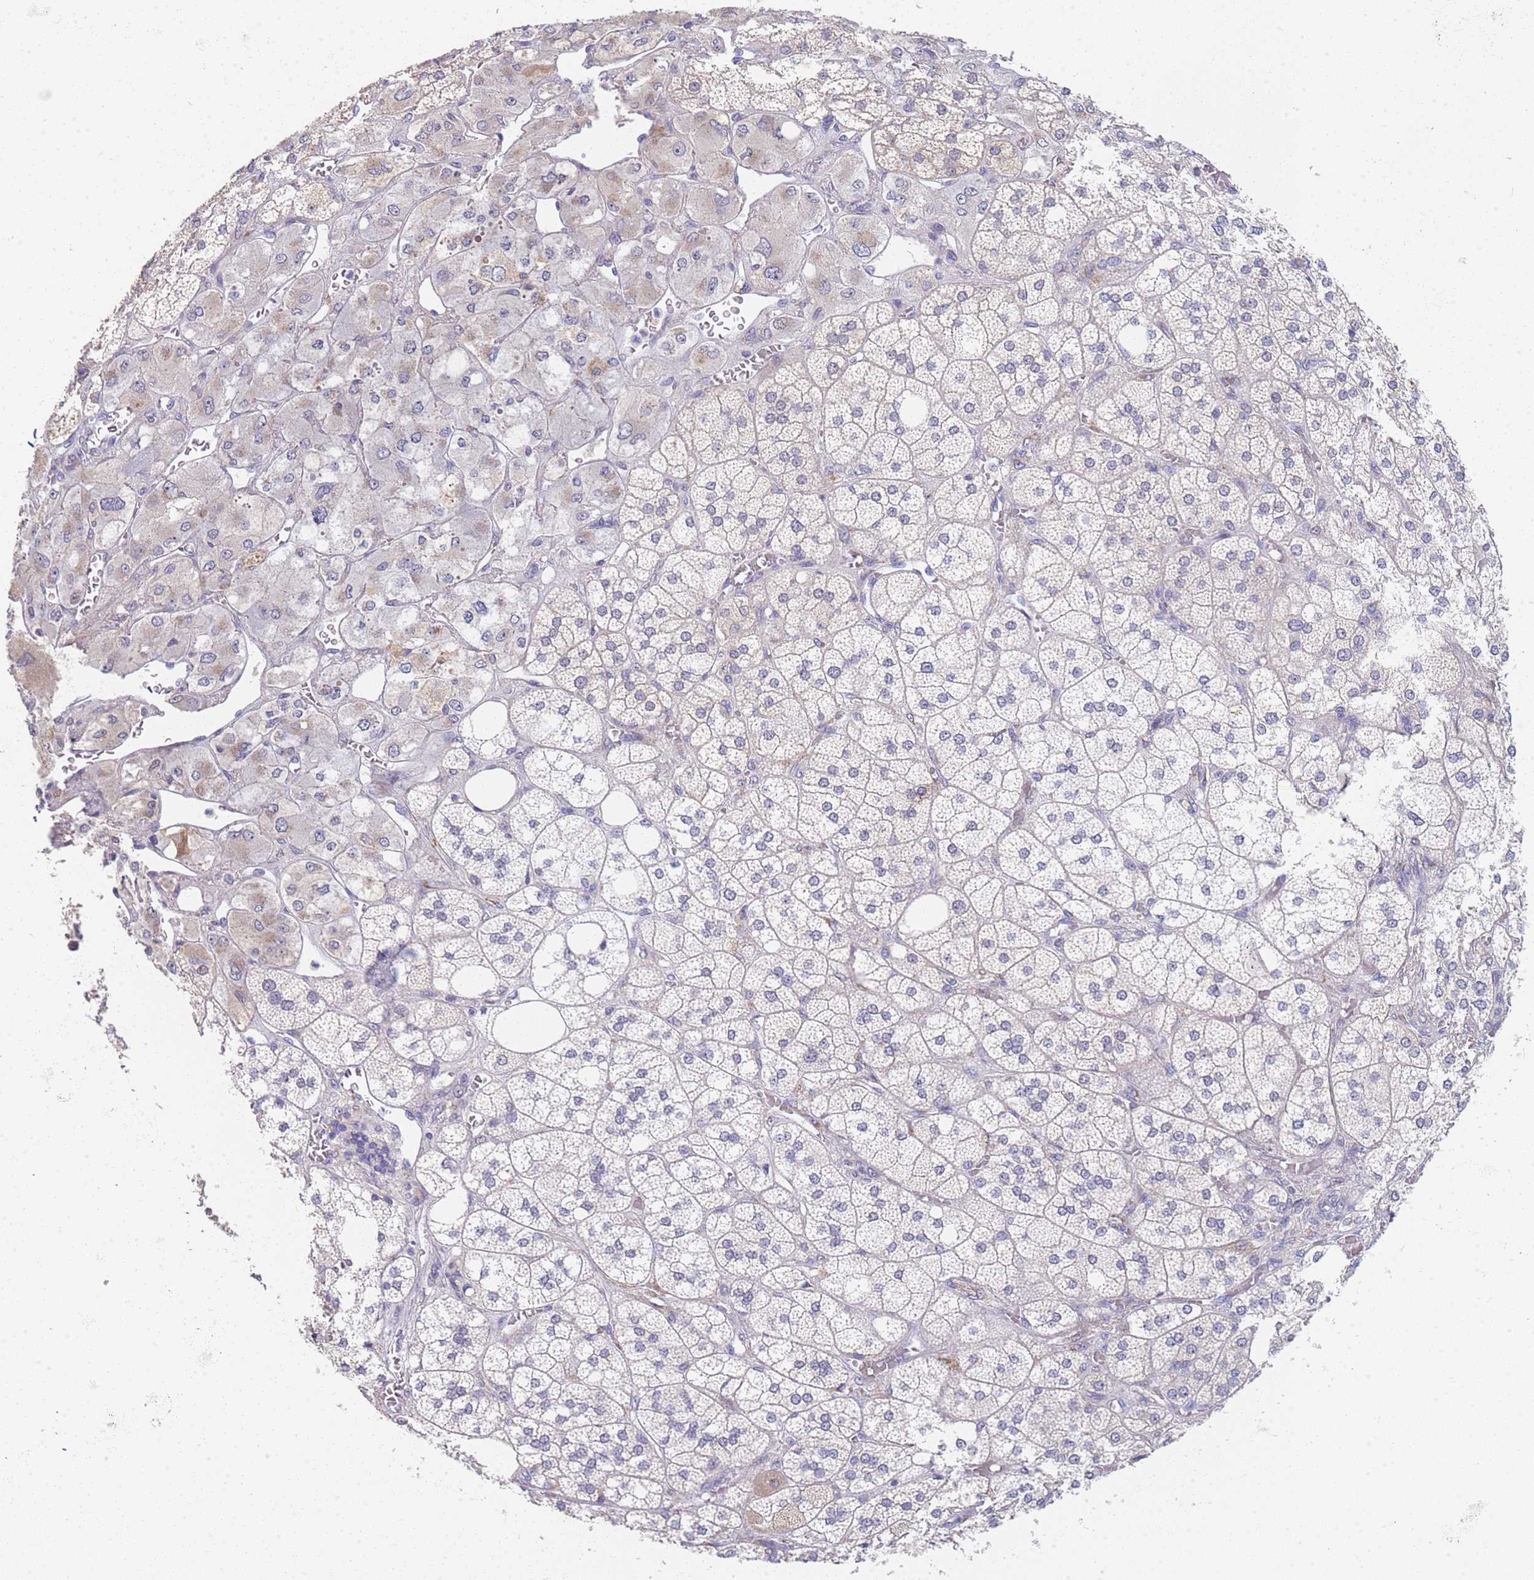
{"staining": {"intensity": "negative", "quantity": "none", "location": "none"}, "tissue": "adrenal gland", "cell_type": "Glandular cells", "image_type": "normal", "snomed": [{"axis": "morphology", "description": "Normal tissue, NOS"}, {"axis": "topography", "description": "Adrenal gland"}], "caption": "Human adrenal gland stained for a protein using immunohistochemistry (IHC) shows no expression in glandular cells.", "gene": "B4GALT4", "patient": {"sex": "male", "age": 61}}